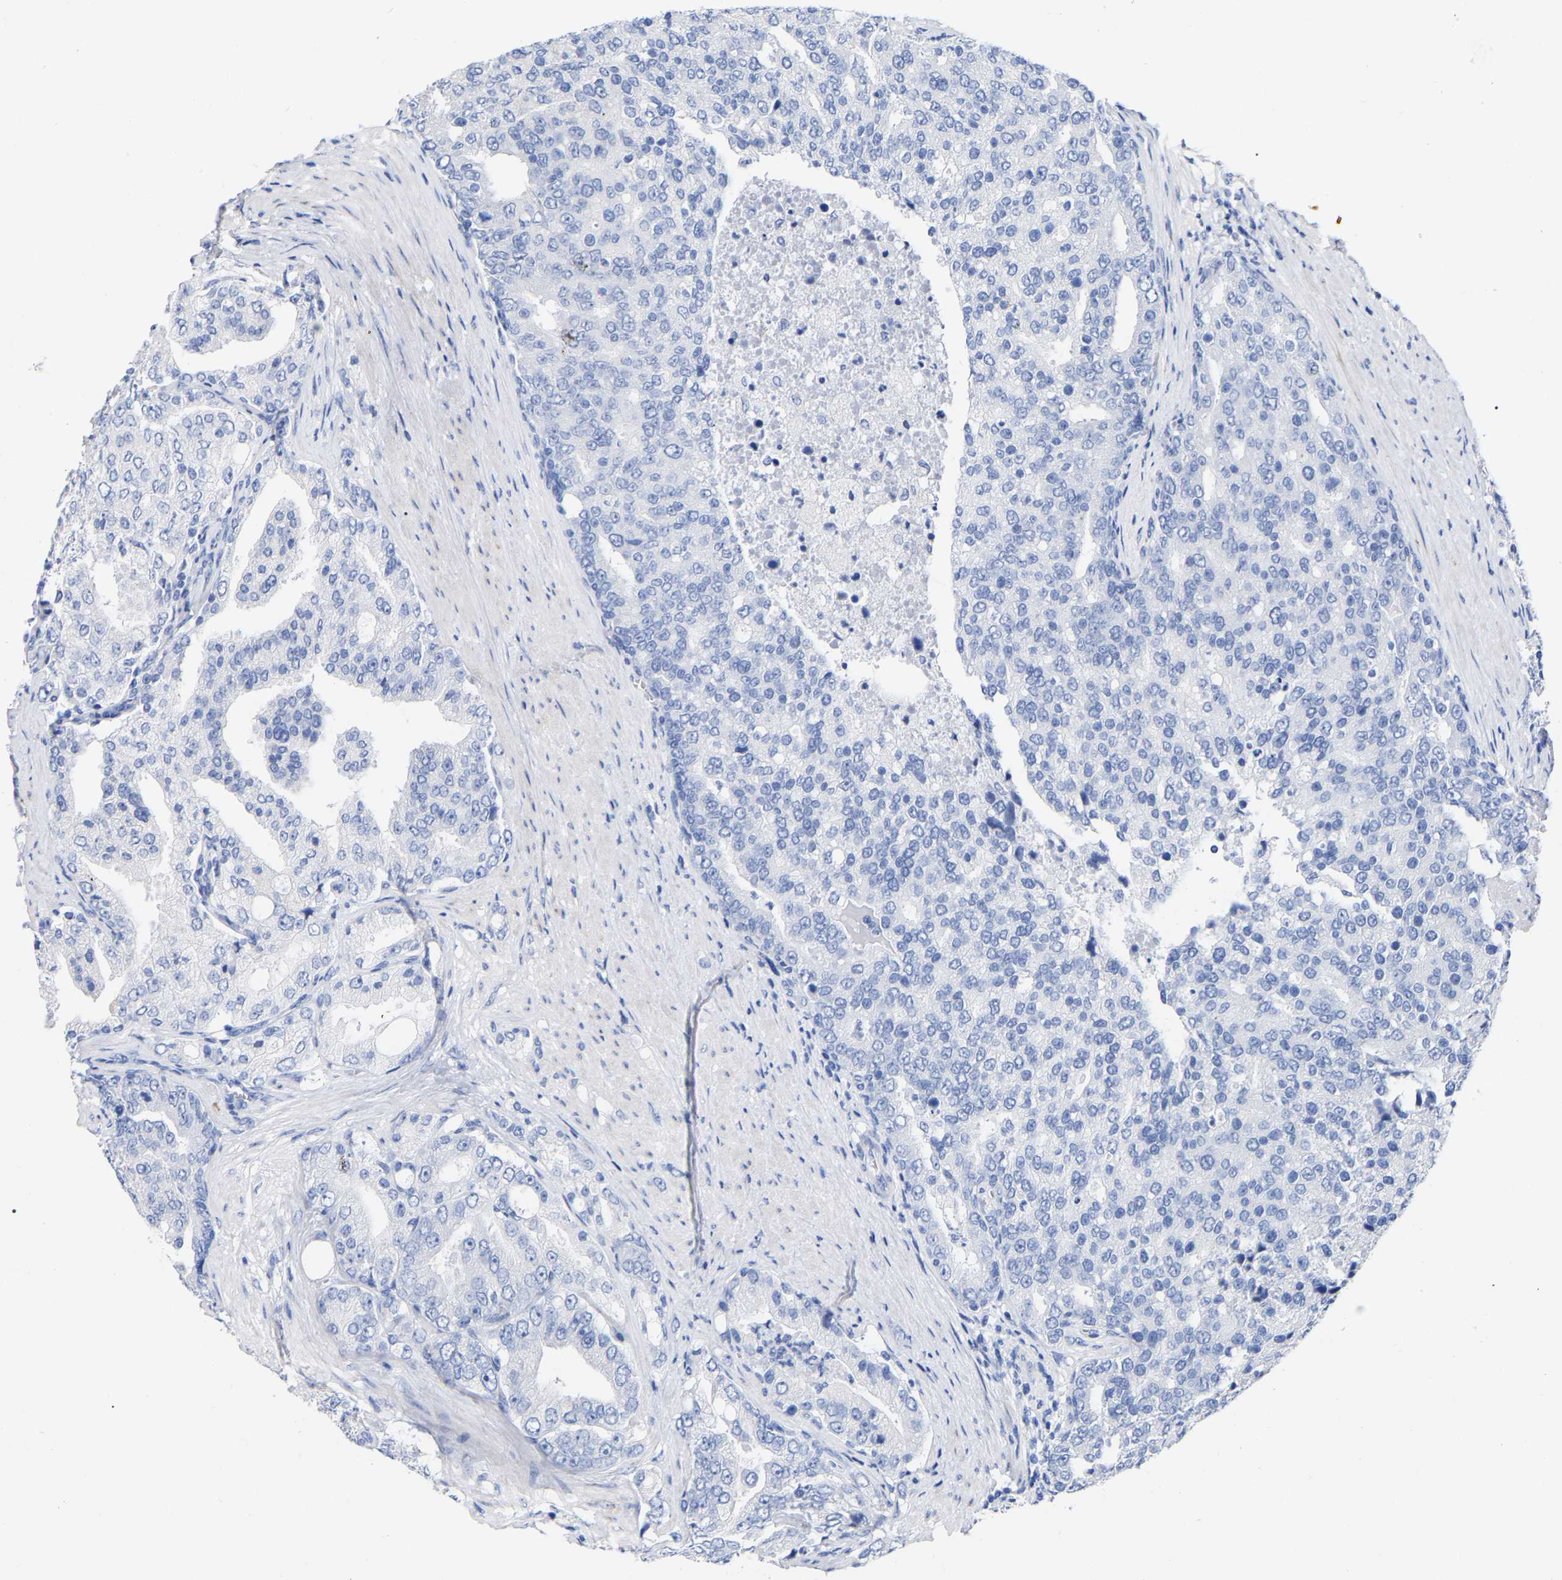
{"staining": {"intensity": "negative", "quantity": "none", "location": "none"}, "tissue": "prostate cancer", "cell_type": "Tumor cells", "image_type": "cancer", "snomed": [{"axis": "morphology", "description": "Adenocarcinoma, High grade"}, {"axis": "topography", "description": "Prostate"}], "caption": "Prostate adenocarcinoma (high-grade) was stained to show a protein in brown. There is no significant positivity in tumor cells.", "gene": "HAPLN1", "patient": {"sex": "male", "age": 50}}